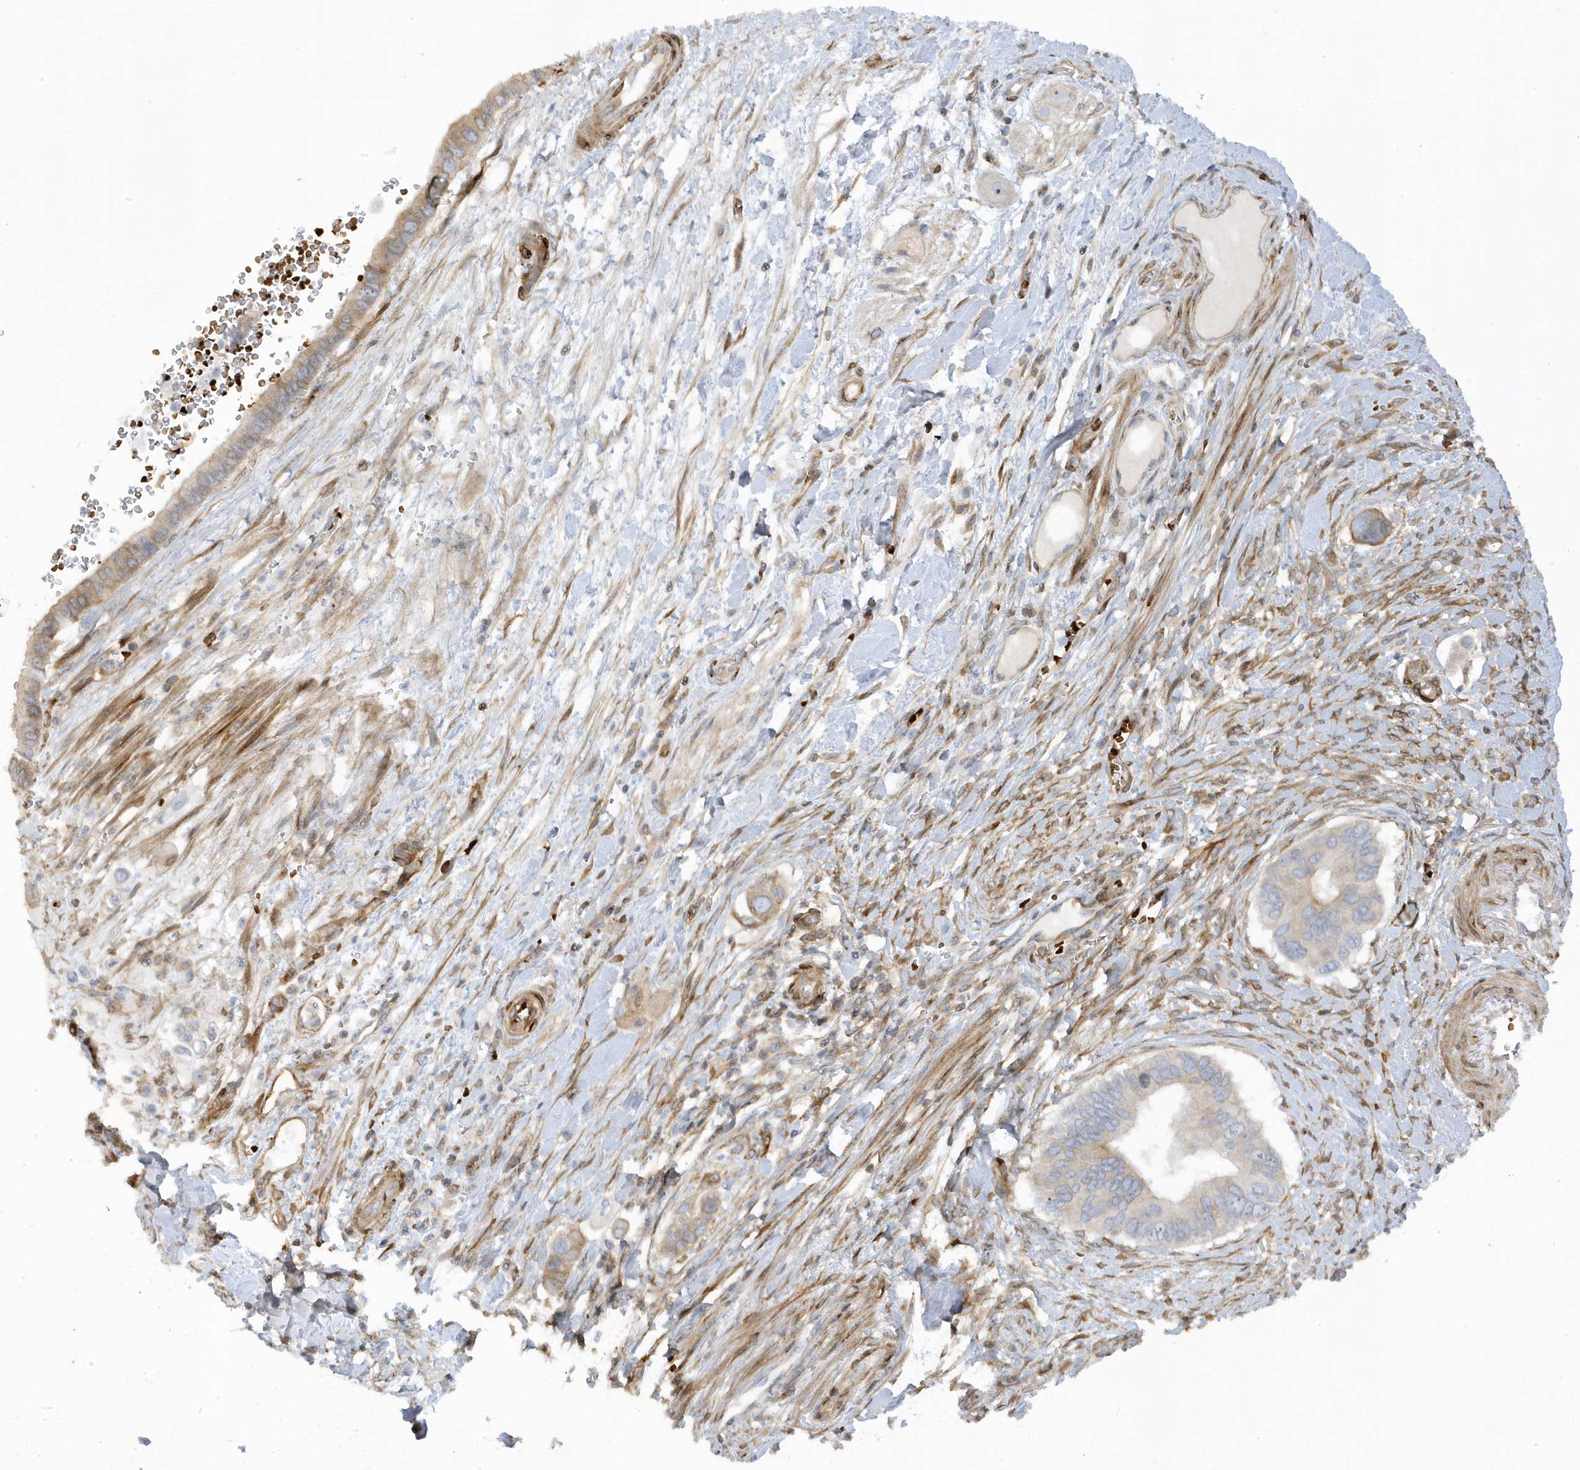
{"staining": {"intensity": "weak", "quantity": "<25%", "location": "cytoplasmic/membranous"}, "tissue": "pancreatic cancer", "cell_type": "Tumor cells", "image_type": "cancer", "snomed": [{"axis": "morphology", "description": "Adenocarcinoma, NOS"}, {"axis": "topography", "description": "Pancreas"}], "caption": "Tumor cells show no significant expression in pancreatic cancer (adenocarcinoma).", "gene": "MAP7D3", "patient": {"sex": "male", "age": 68}}